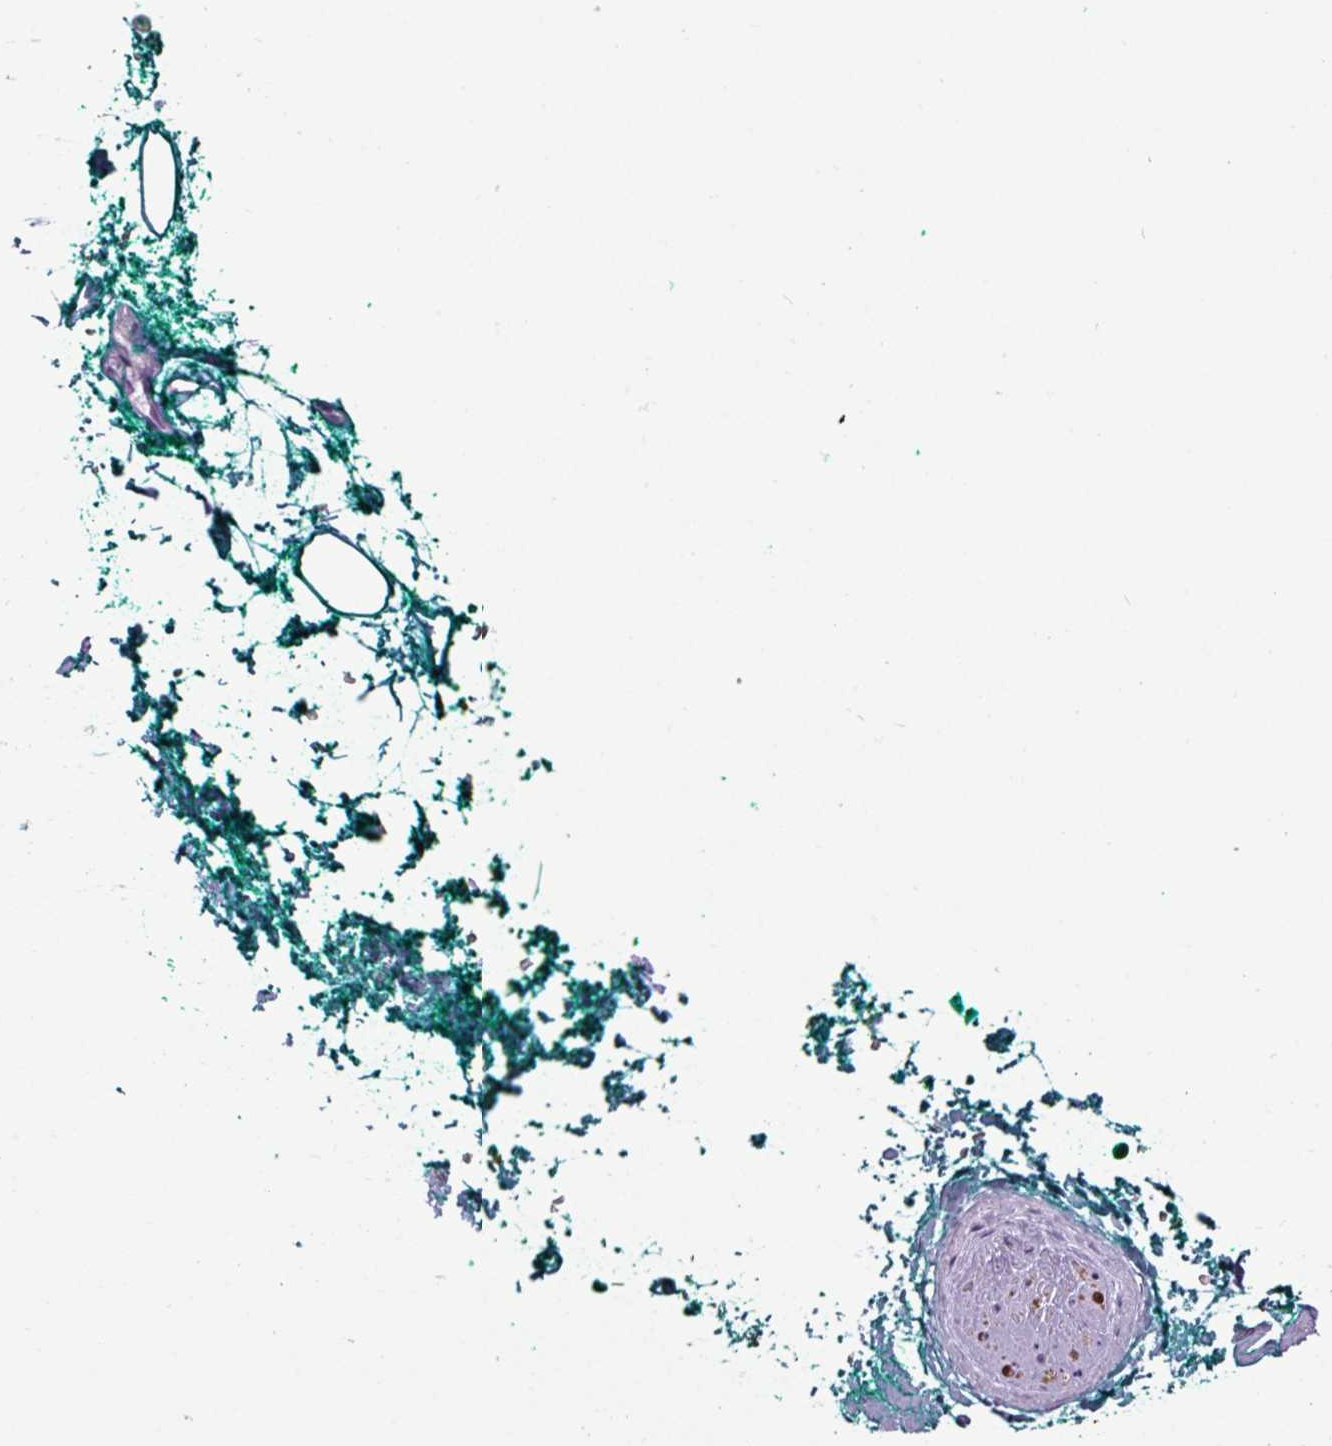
{"staining": {"intensity": "negative", "quantity": "none", "location": "none"}, "tissue": "adipose tissue", "cell_type": "Adipocytes", "image_type": "normal", "snomed": [{"axis": "morphology", "description": "Normal tissue, NOS"}, {"axis": "morphology", "description": "Adenocarcinoma, High grade"}, {"axis": "topography", "description": "Prostate"}, {"axis": "topography", "description": "Peripheral nerve tissue"}], "caption": "Adipocytes are negative for brown protein staining in normal adipose tissue. (DAB immunohistochemistry (IHC) with hematoxylin counter stain).", "gene": "ATP10A", "patient": {"sex": "male", "age": 68}}